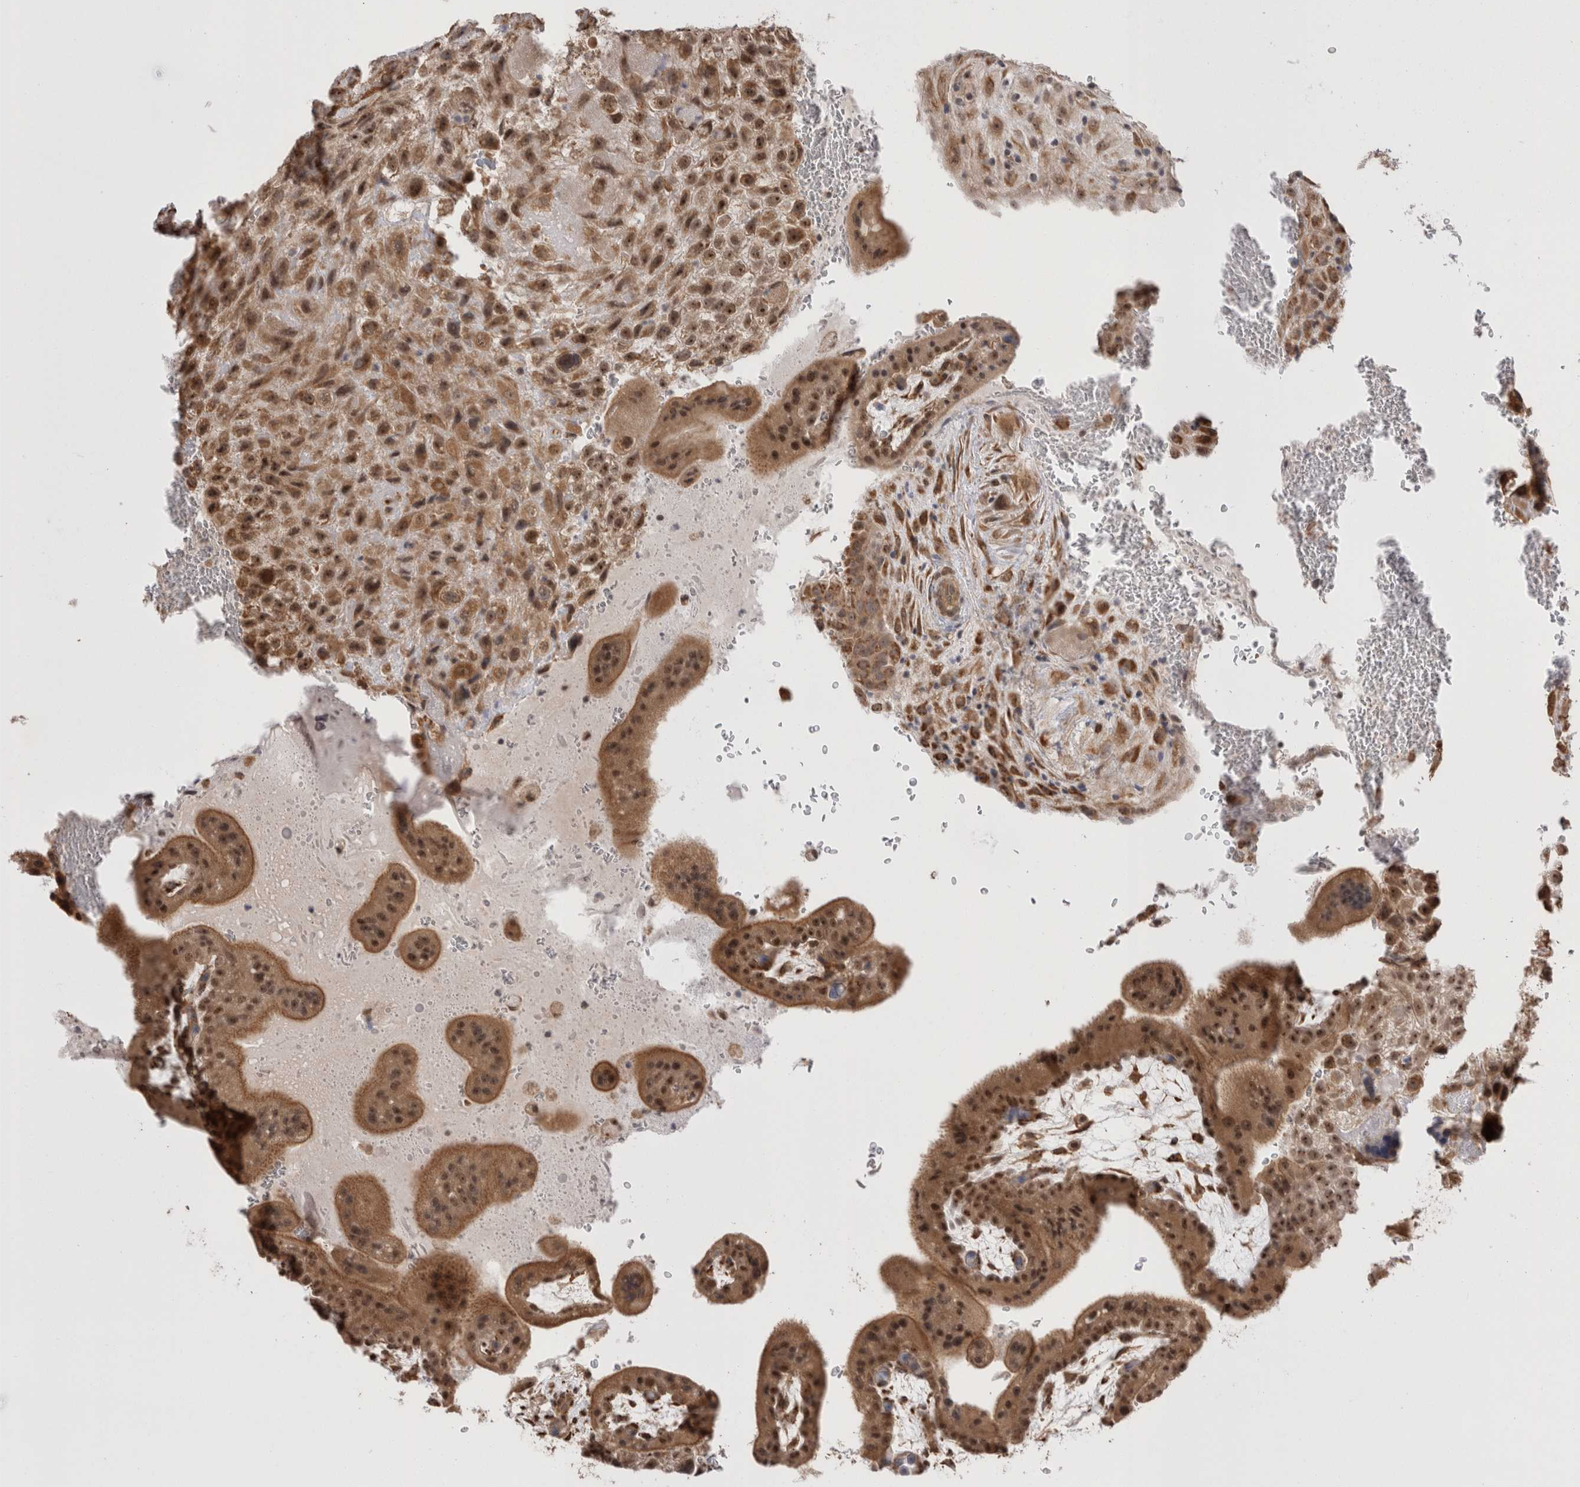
{"staining": {"intensity": "moderate", "quantity": ">75%", "location": "cytoplasmic/membranous,nuclear"}, "tissue": "placenta", "cell_type": "Decidual cells", "image_type": "normal", "snomed": [{"axis": "morphology", "description": "Normal tissue, NOS"}, {"axis": "topography", "description": "Placenta"}], "caption": "Placenta stained for a protein (brown) demonstrates moderate cytoplasmic/membranous,nuclear positive positivity in about >75% of decidual cells.", "gene": "EXOSC4", "patient": {"sex": "female", "age": 35}}